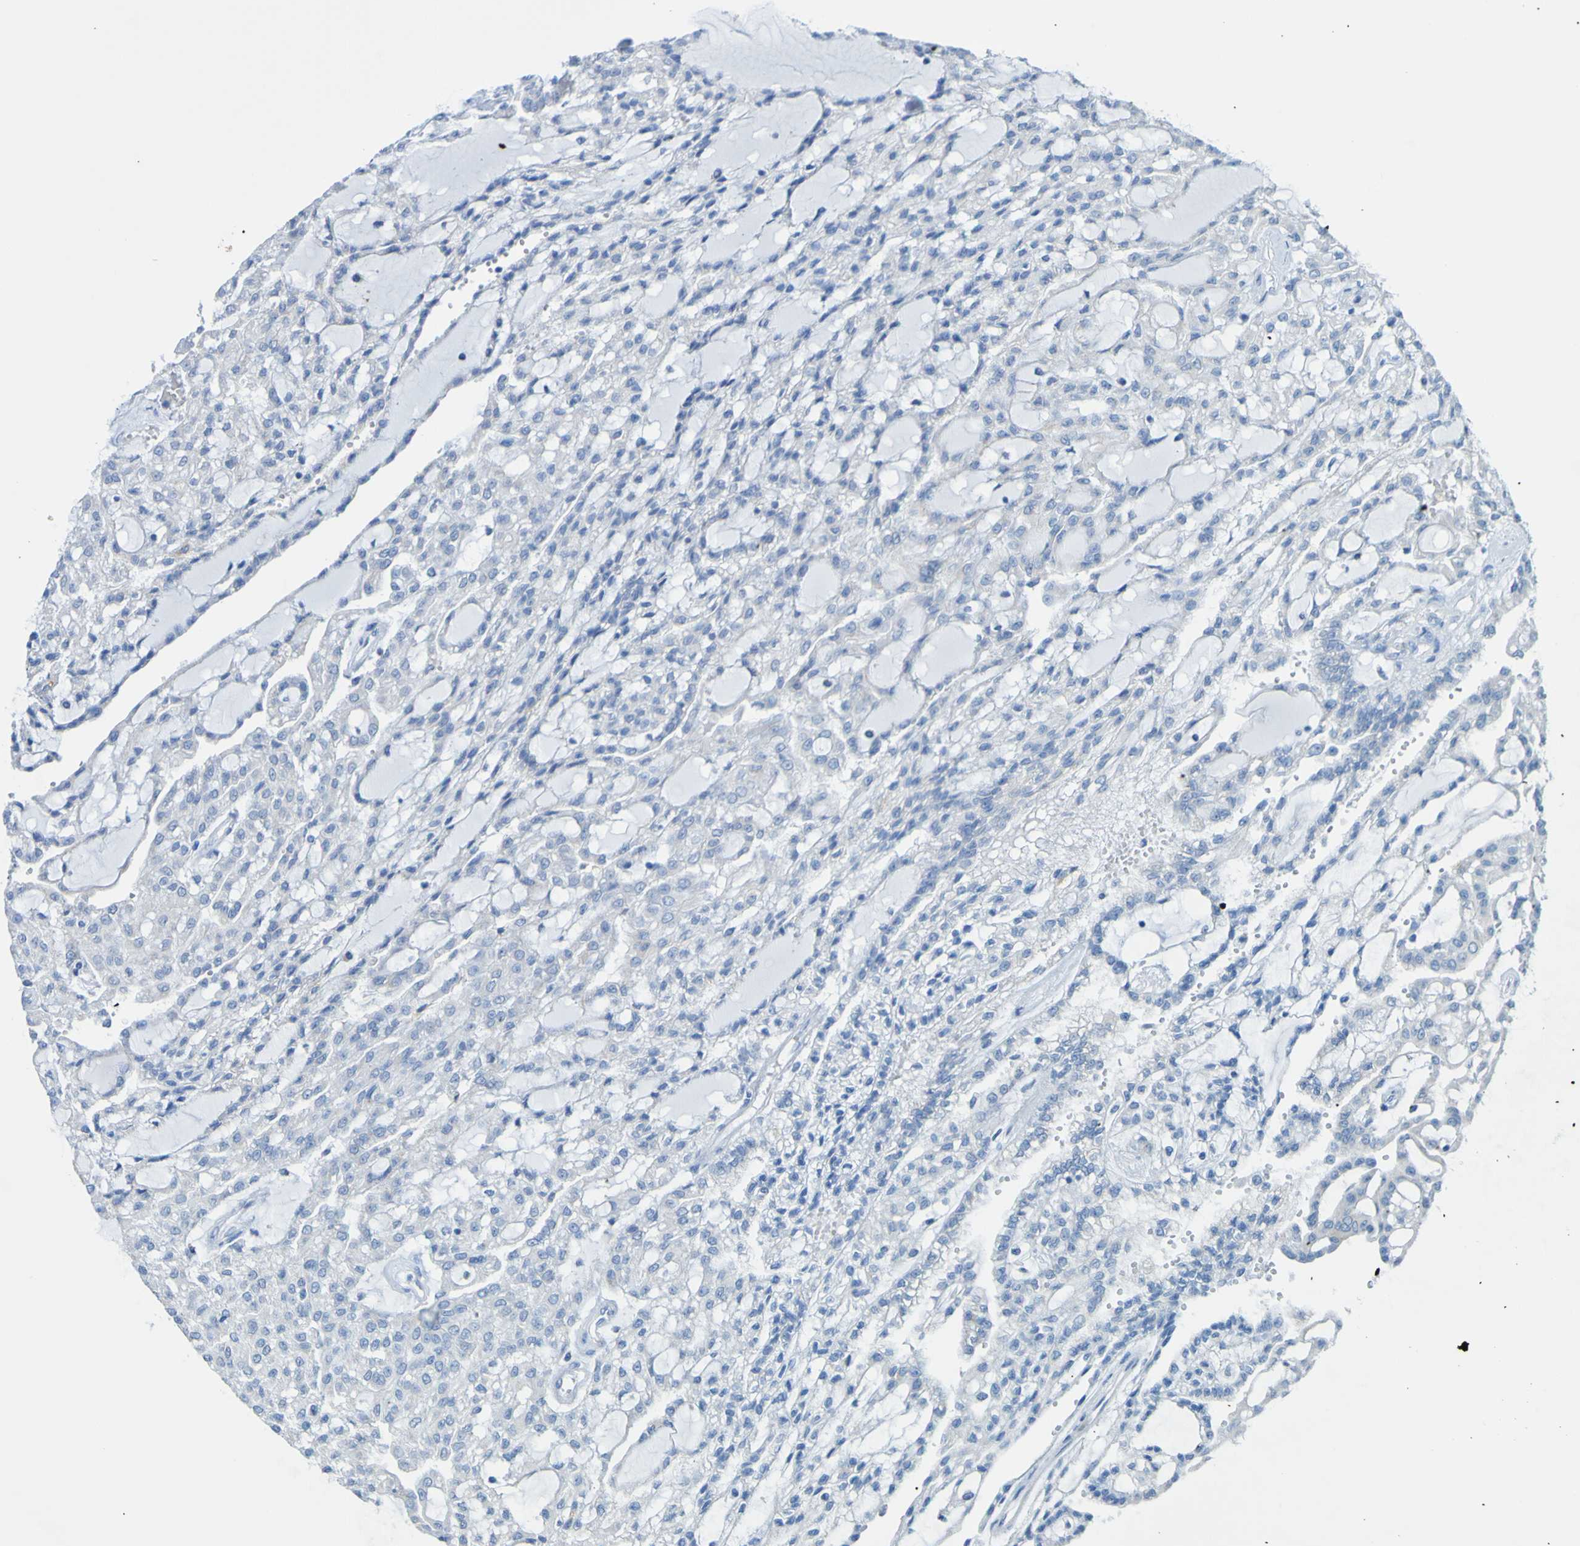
{"staining": {"intensity": "negative", "quantity": "none", "location": "none"}, "tissue": "renal cancer", "cell_type": "Tumor cells", "image_type": "cancer", "snomed": [{"axis": "morphology", "description": "Adenocarcinoma, NOS"}, {"axis": "topography", "description": "Kidney"}], "caption": "IHC micrograph of neoplastic tissue: human renal cancer stained with DAB (3,3'-diaminobenzidine) displays no significant protein staining in tumor cells. (Brightfield microscopy of DAB (3,3'-diaminobenzidine) IHC at high magnification).", "gene": "ACMSD", "patient": {"sex": "male", "age": 63}}